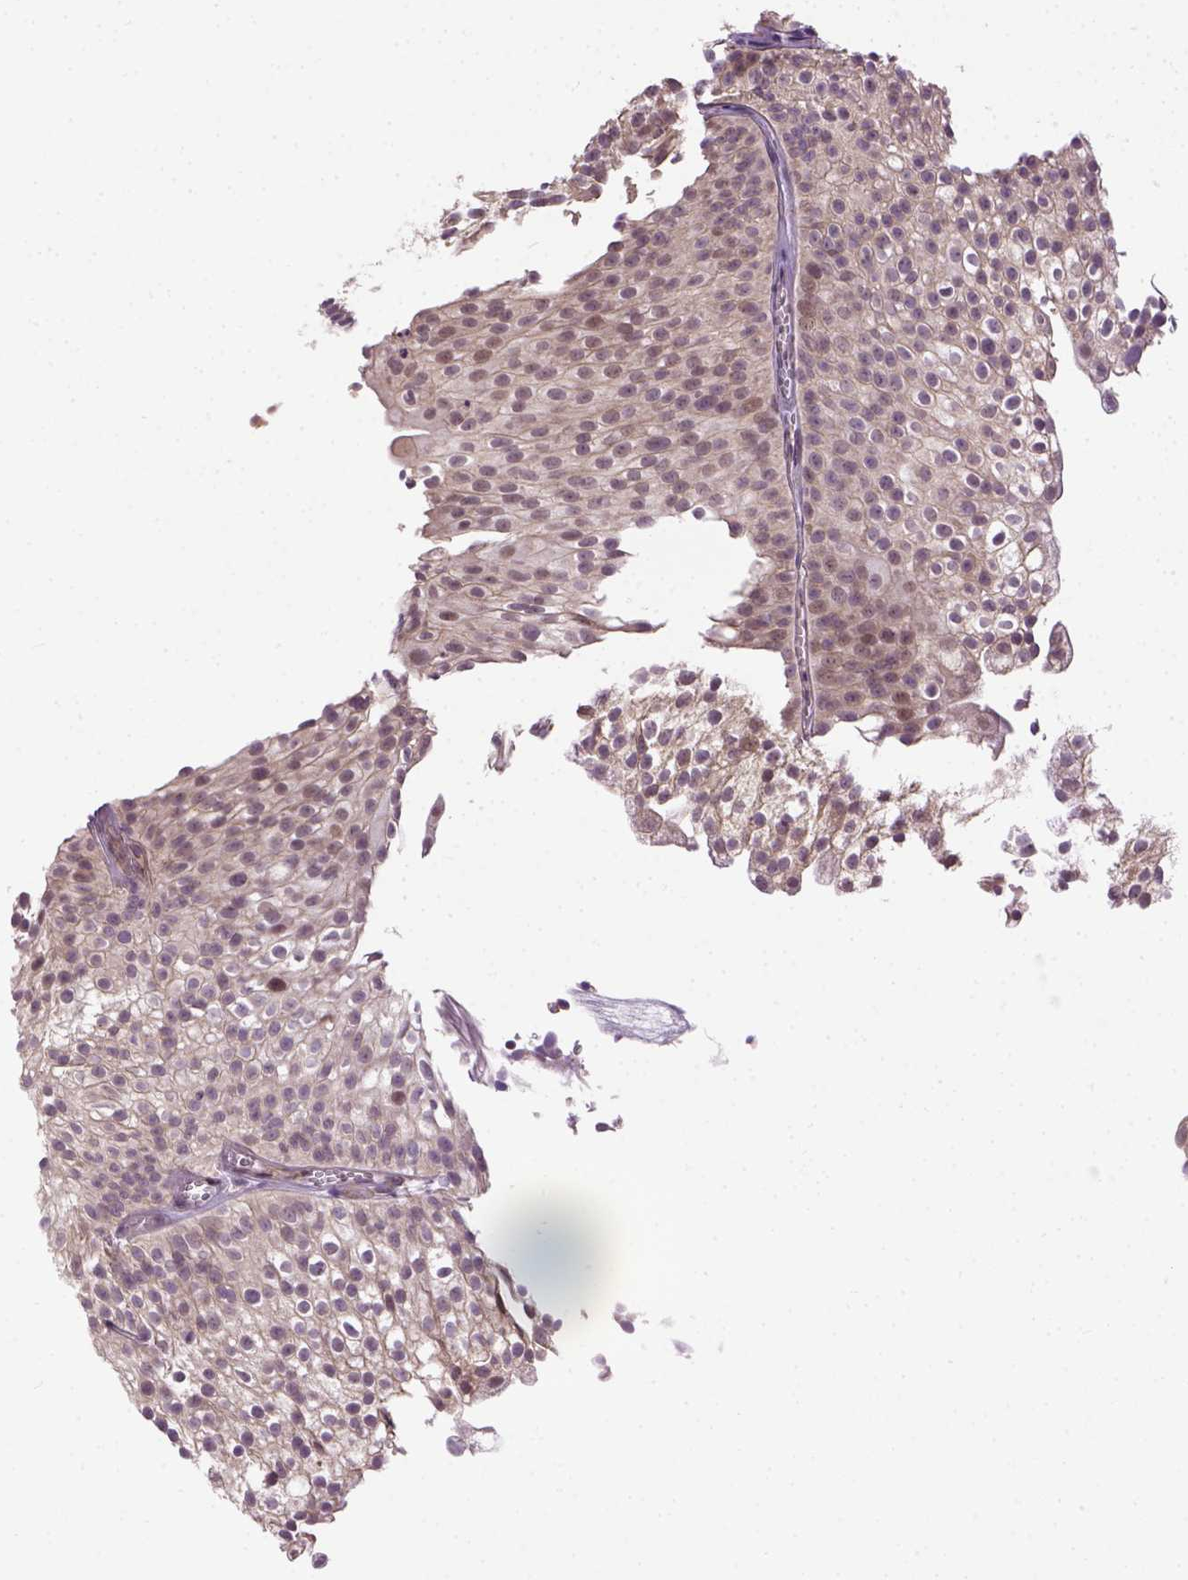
{"staining": {"intensity": "weak", "quantity": "25%-75%", "location": "cytoplasmic/membranous,nuclear"}, "tissue": "urothelial cancer", "cell_type": "Tumor cells", "image_type": "cancer", "snomed": [{"axis": "morphology", "description": "Urothelial carcinoma, Low grade"}, {"axis": "topography", "description": "Urinary bladder"}], "caption": "Immunohistochemical staining of human low-grade urothelial carcinoma demonstrates weak cytoplasmic/membranous and nuclear protein staining in about 25%-75% of tumor cells.", "gene": "KAZN", "patient": {"sex": "male", "age": 70}}